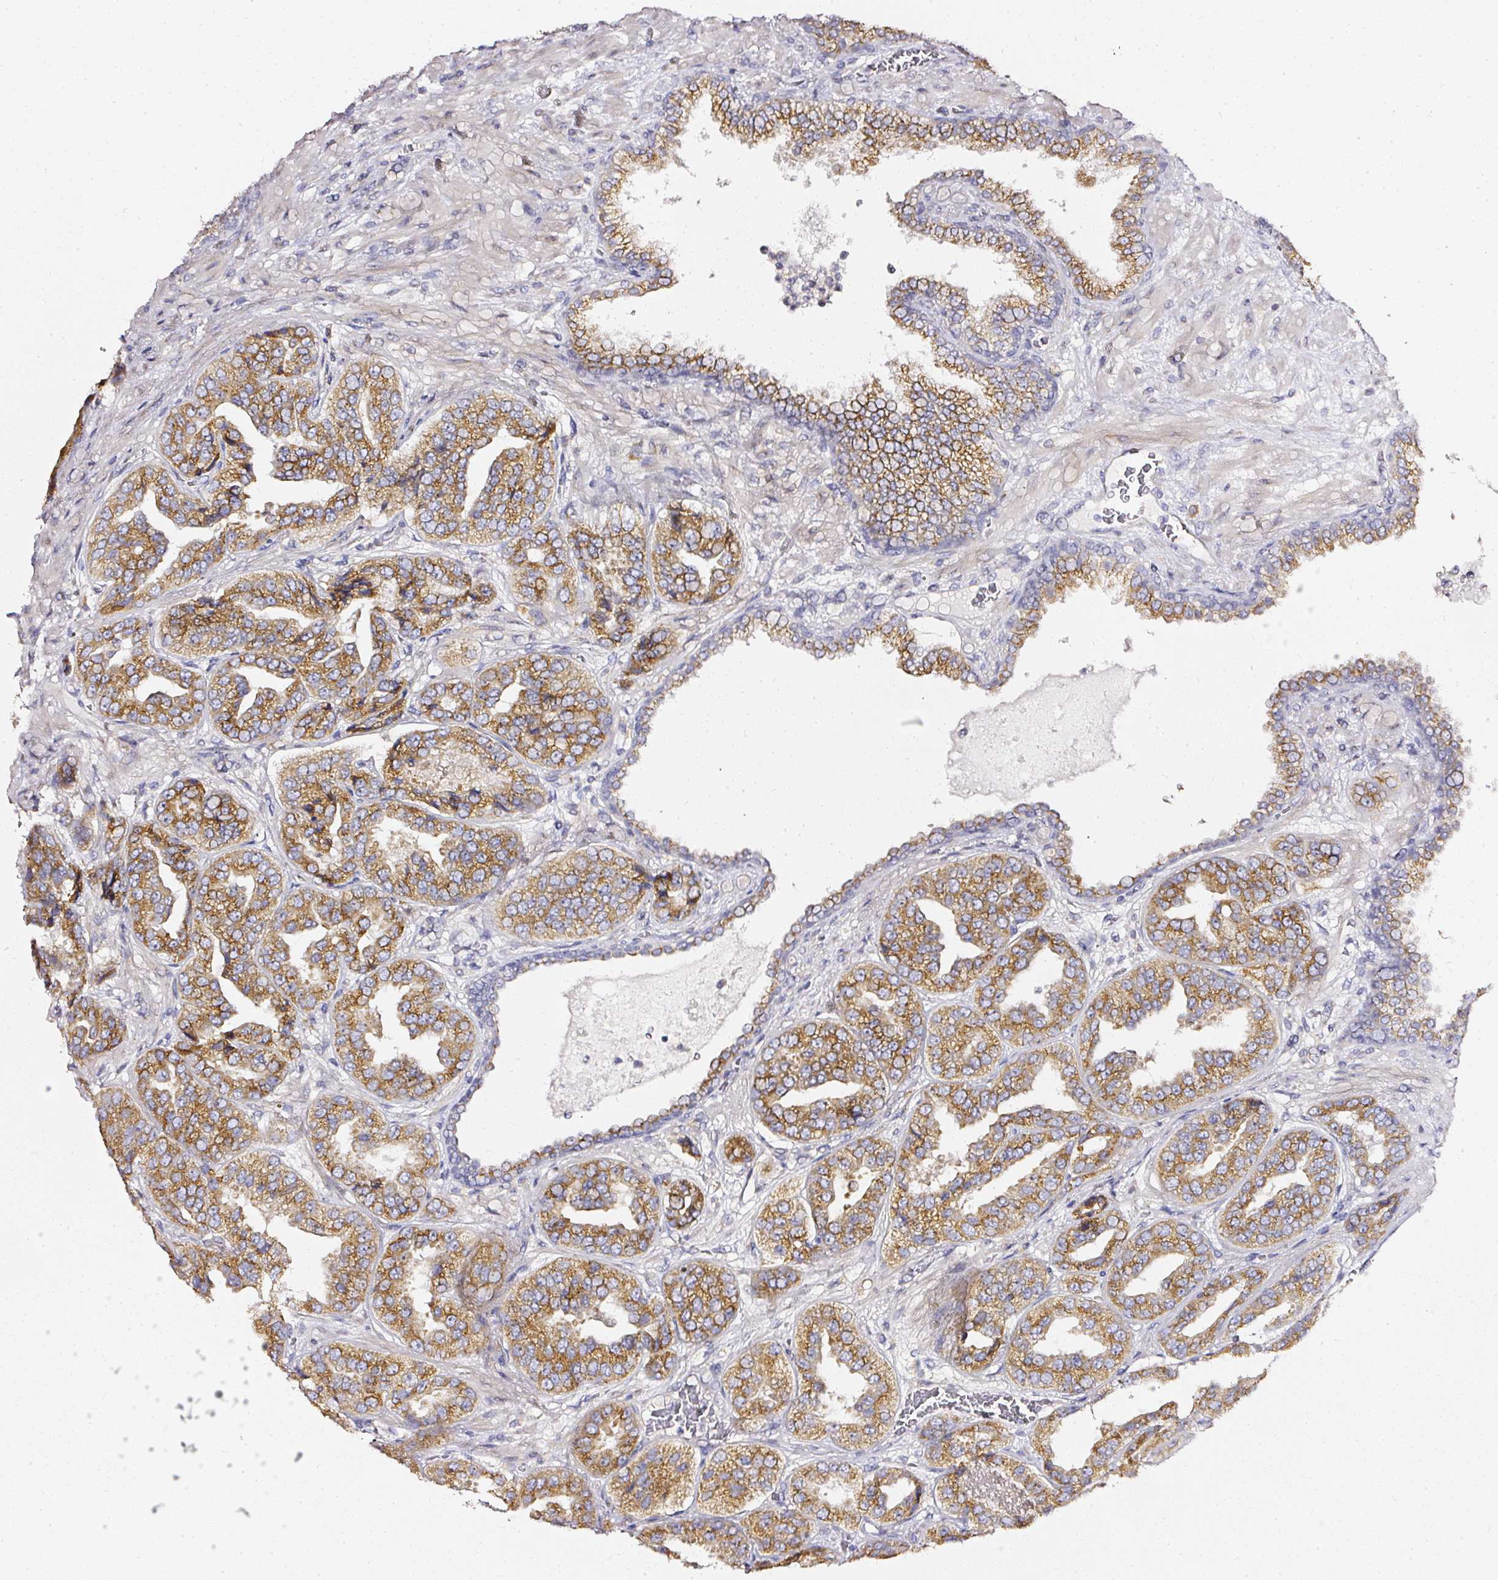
{"staining": {"intensity": "strong", "quantity": ">75%", "location": "cytoplasmic/membranous"}, "tissue": "prostate cancer", "cell_type": "Tumor cells", "image_type": "cancer", "snomed": [{"axis": "morphology", "description": "Adenocarcinoma, High grade"}, {"axis": "topography", "description": "Prostate"}], "caption": "Immunohistochemistry (DAB (3,3'-diaminobenzidine)) staining of prostate cancer reveals strong cytoplasmic/membranous protein expression in about >75% of tumor cells. (DAB (3,3'-diaminobenzidine) = brown stain, brightfield microscopy at high magnification).", "gene": "NTRK1", "patient": {"sex": "male", "age": 63}}